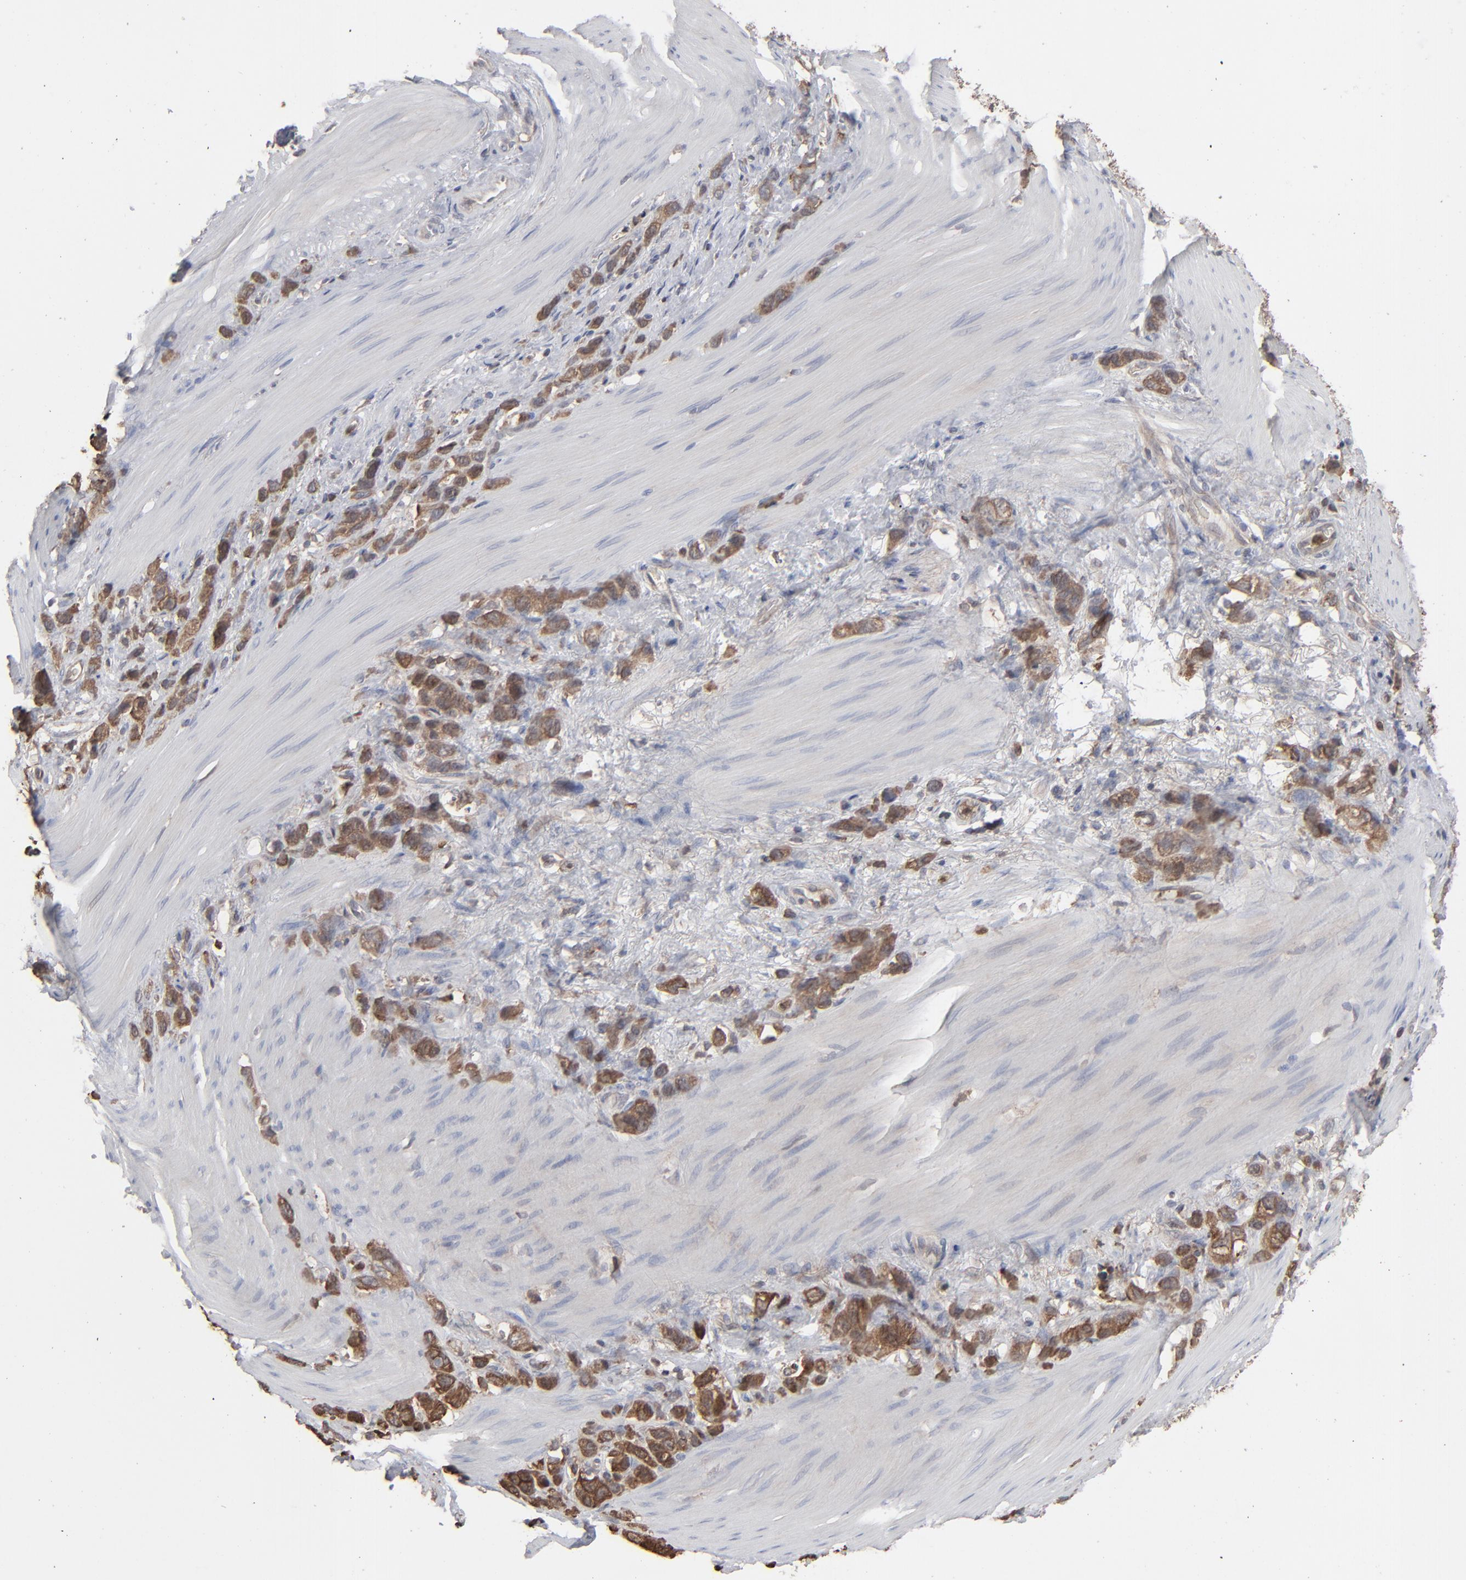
{"staining": {"intensity": "strong", "quantity": ">75%", "location": "cytoplasmic/membranous"}, "tissue": "stomach cancer", "cell_type": "Tumor cells", "image_type": "cancer", "snomed": [{"axis": "morphology", "description": "Normal tissue, NOS"}, {"axis": "morphology", "description": "Adenocarcinoma, NOS"}, {"axis": "morphology", "description": "Adenocarcinoma, High grade"}, {"axis": "topography", "description": "Stomach, upper"}, {"axis": "topography", "description": "Stomach"}], "caption": "This photomicrograph shows adenocarcinoma (stomach) stained with immunohistochemistry to label a protein in brown. The cytoplasmic/membranous of tumor cells show strong positivity for the protein. Nuclei are counter-stained blue.", "gene": "NME1-NME2", "patient": {"sex": "female", "age": 65}}